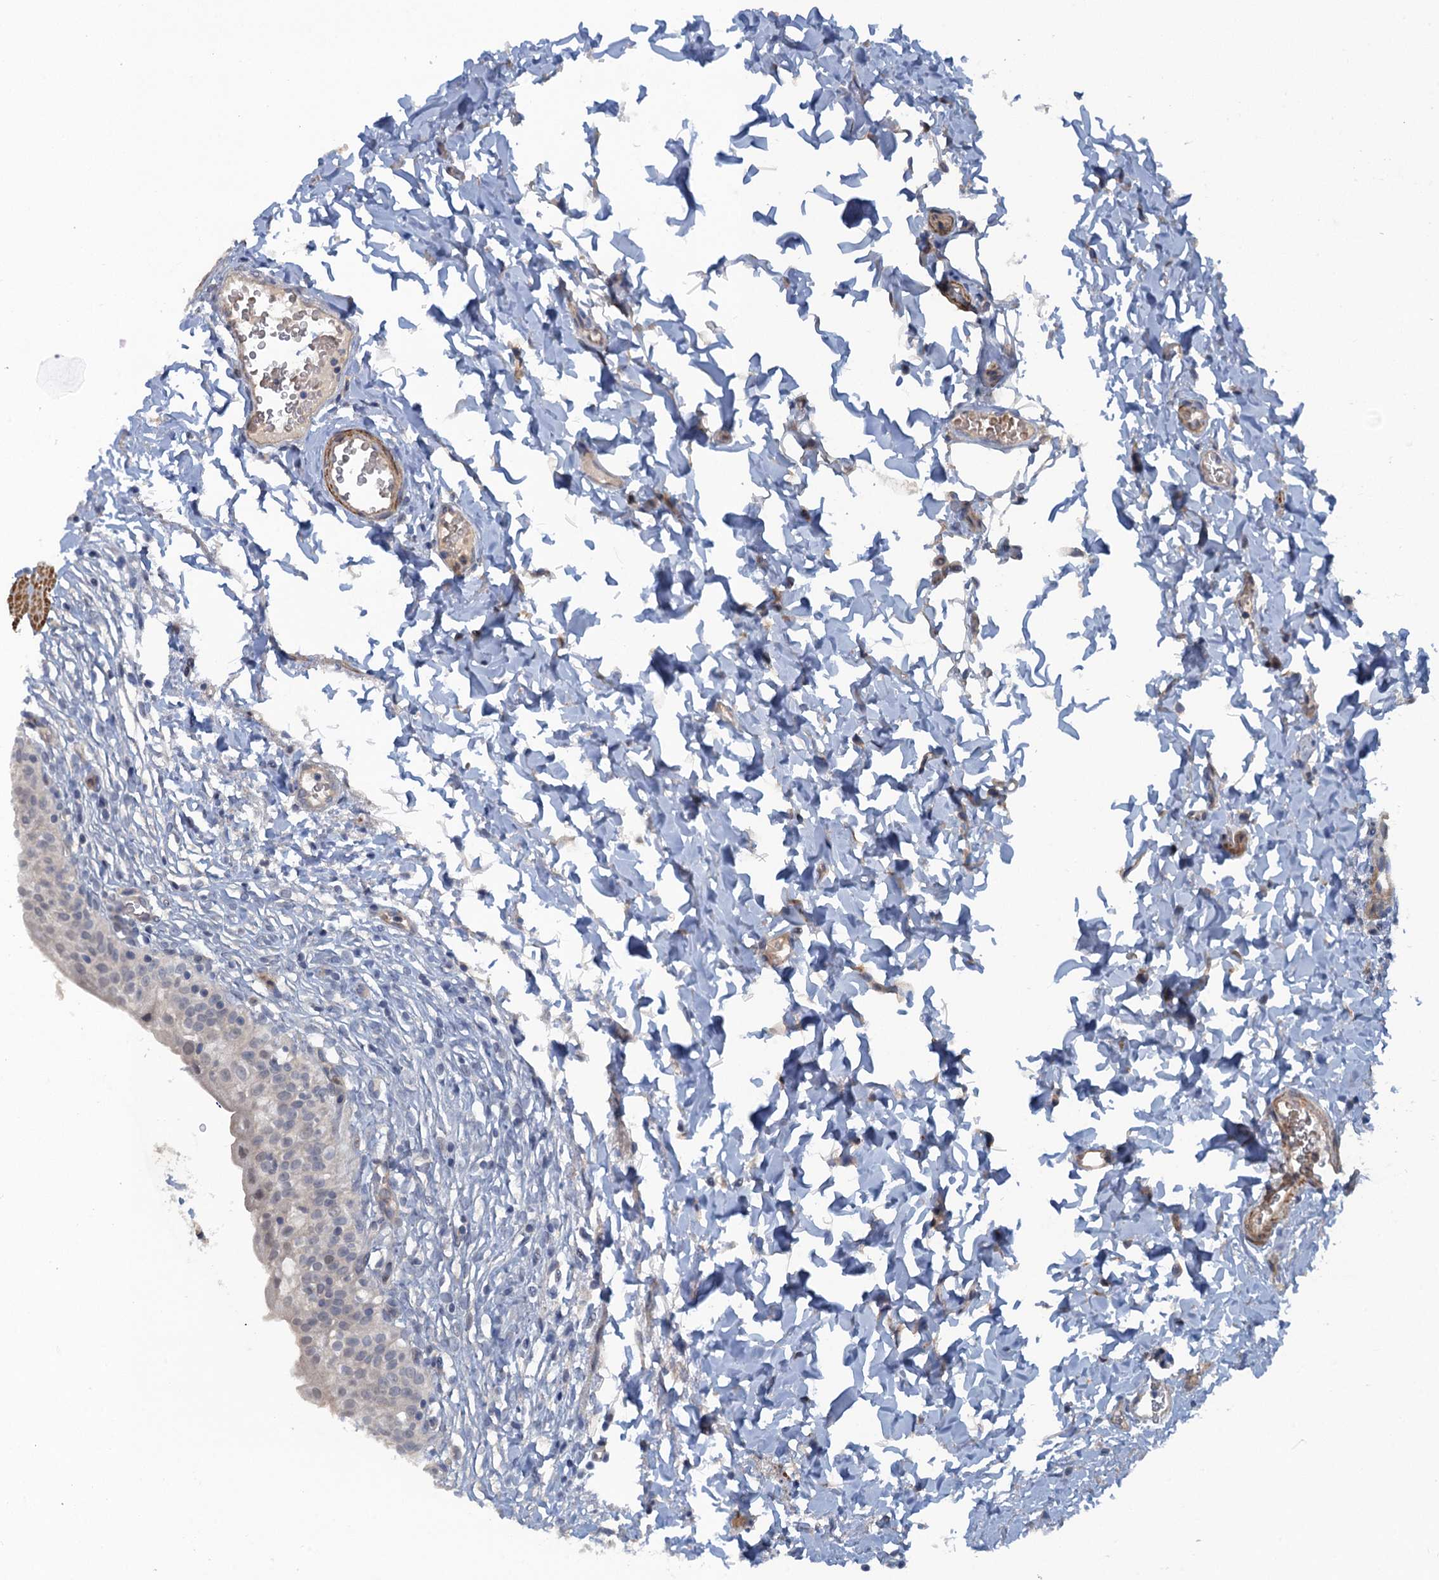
{"staining": {"intensity": "negative", "quantity": "none", "location": "none"}, "tissue": "urinary bladder", "cell_type": "Urothelial cells", "image_type": "normal", "snomed": [{"axis": "morphology", "description": "Normal tissue, NOS"}, {"axis": "topography", "description": "Urinary bladder"}], "caption": "The immunohistochemistry (IHC) photomicrograph has no significant staining in urothelial cells of urinary bladder. (Brightfield microscopy of DAB (3,3'-diaminobenzidine) immunohistochemistry (IHC) at high magnification).", "gene": "MYO16", "patient": {"sex": "male", "age": 55}}